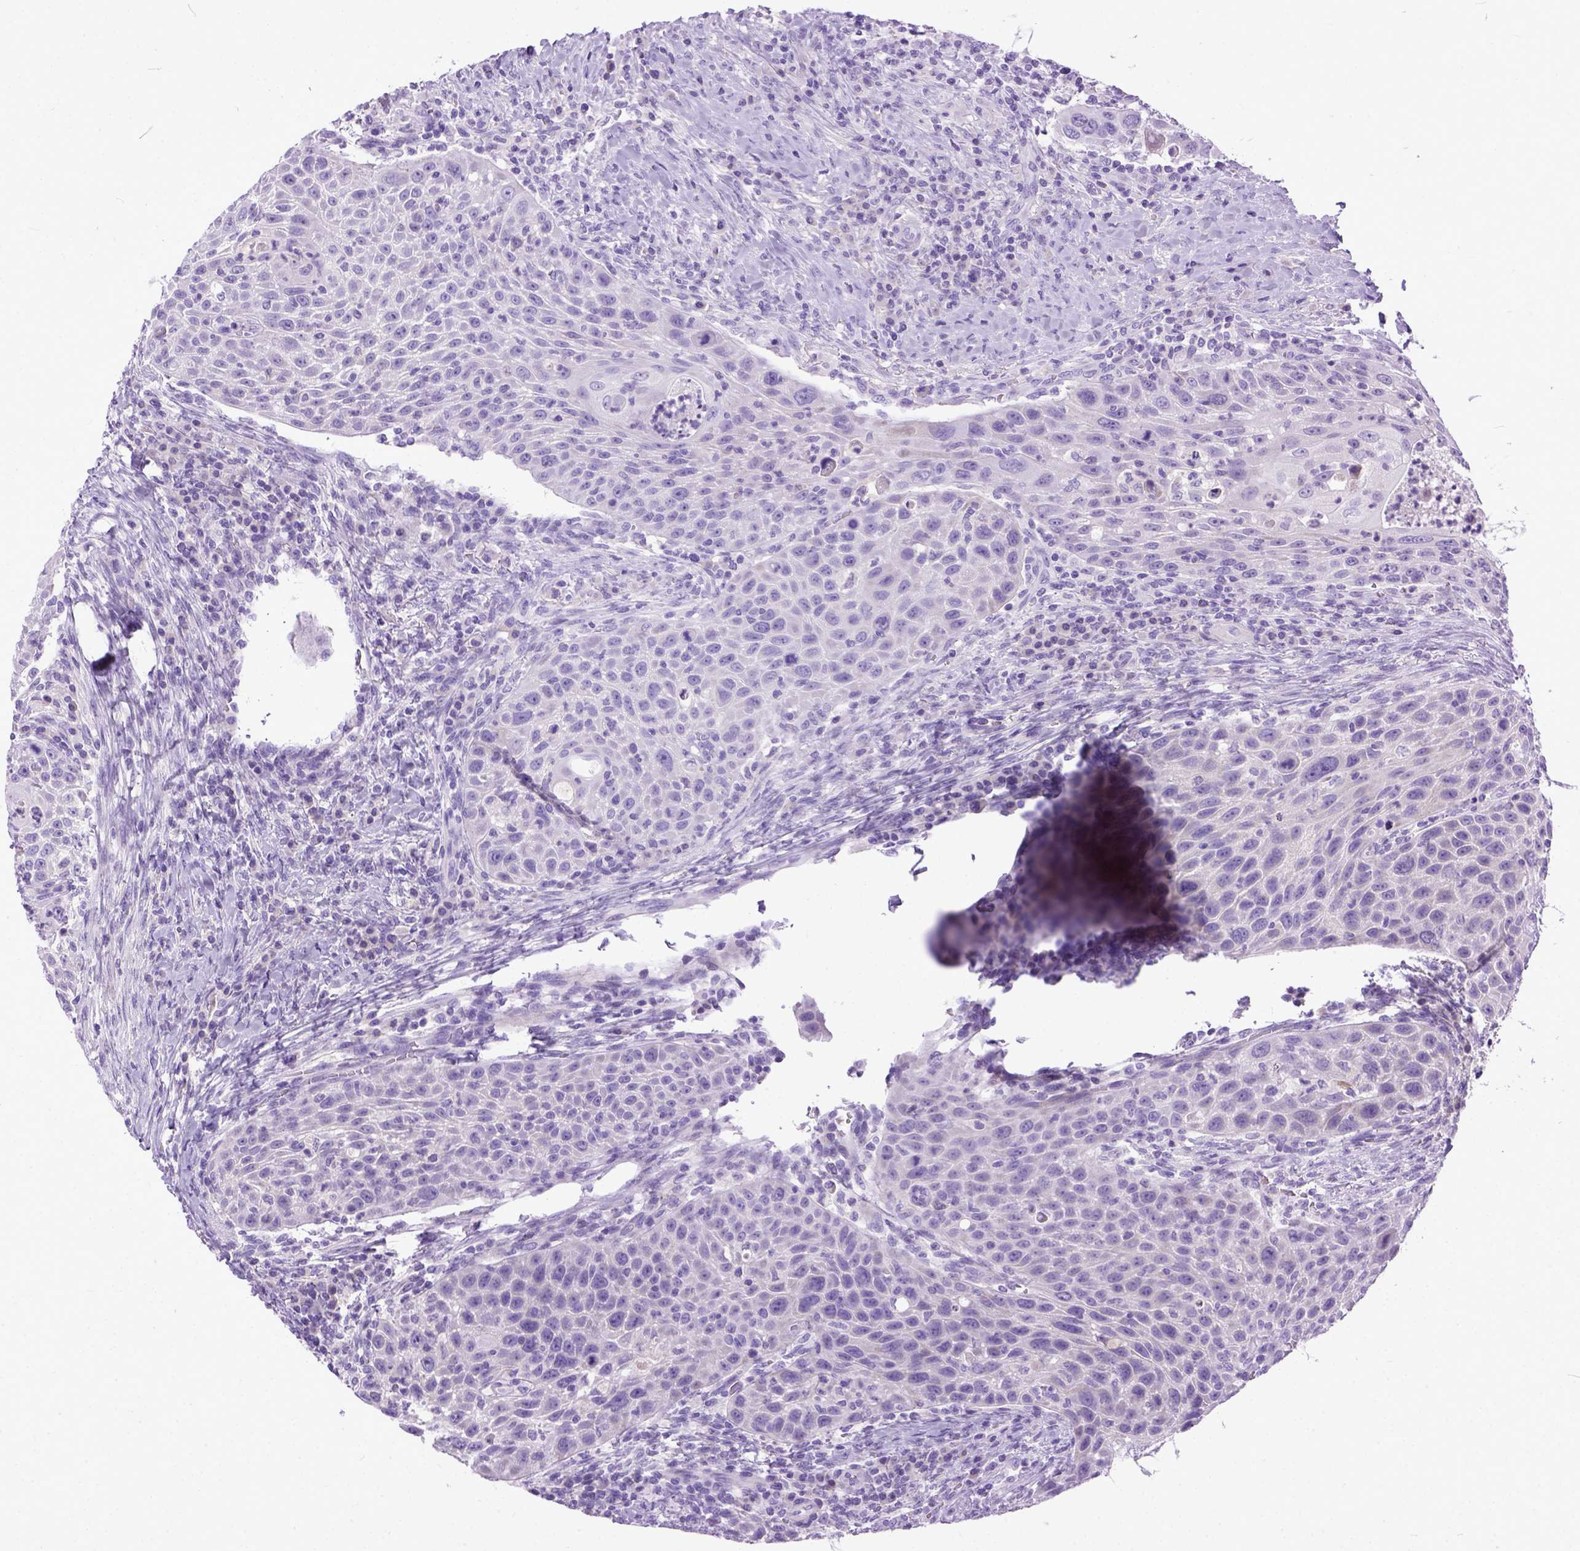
{"staining": {"intensity": "negative", "quantity": "none", "location": "none"}, "tissue": "head and neck cancer", "cell_type": "Tumor cells", "image_type": "cancer", "snomed": [{"axis": "morphology", "description": "Squamous cell carcinoma, NOS"}, {"axis": "topography", "description": "Head-Neck"}], "caption": "A high-resolution histopathology image shows IHC staining of head and neck cancer, which exhibits no significant expression in tumor cells.", "gene": "PLK5", "patient": {"sex": "male", "age": 69}}